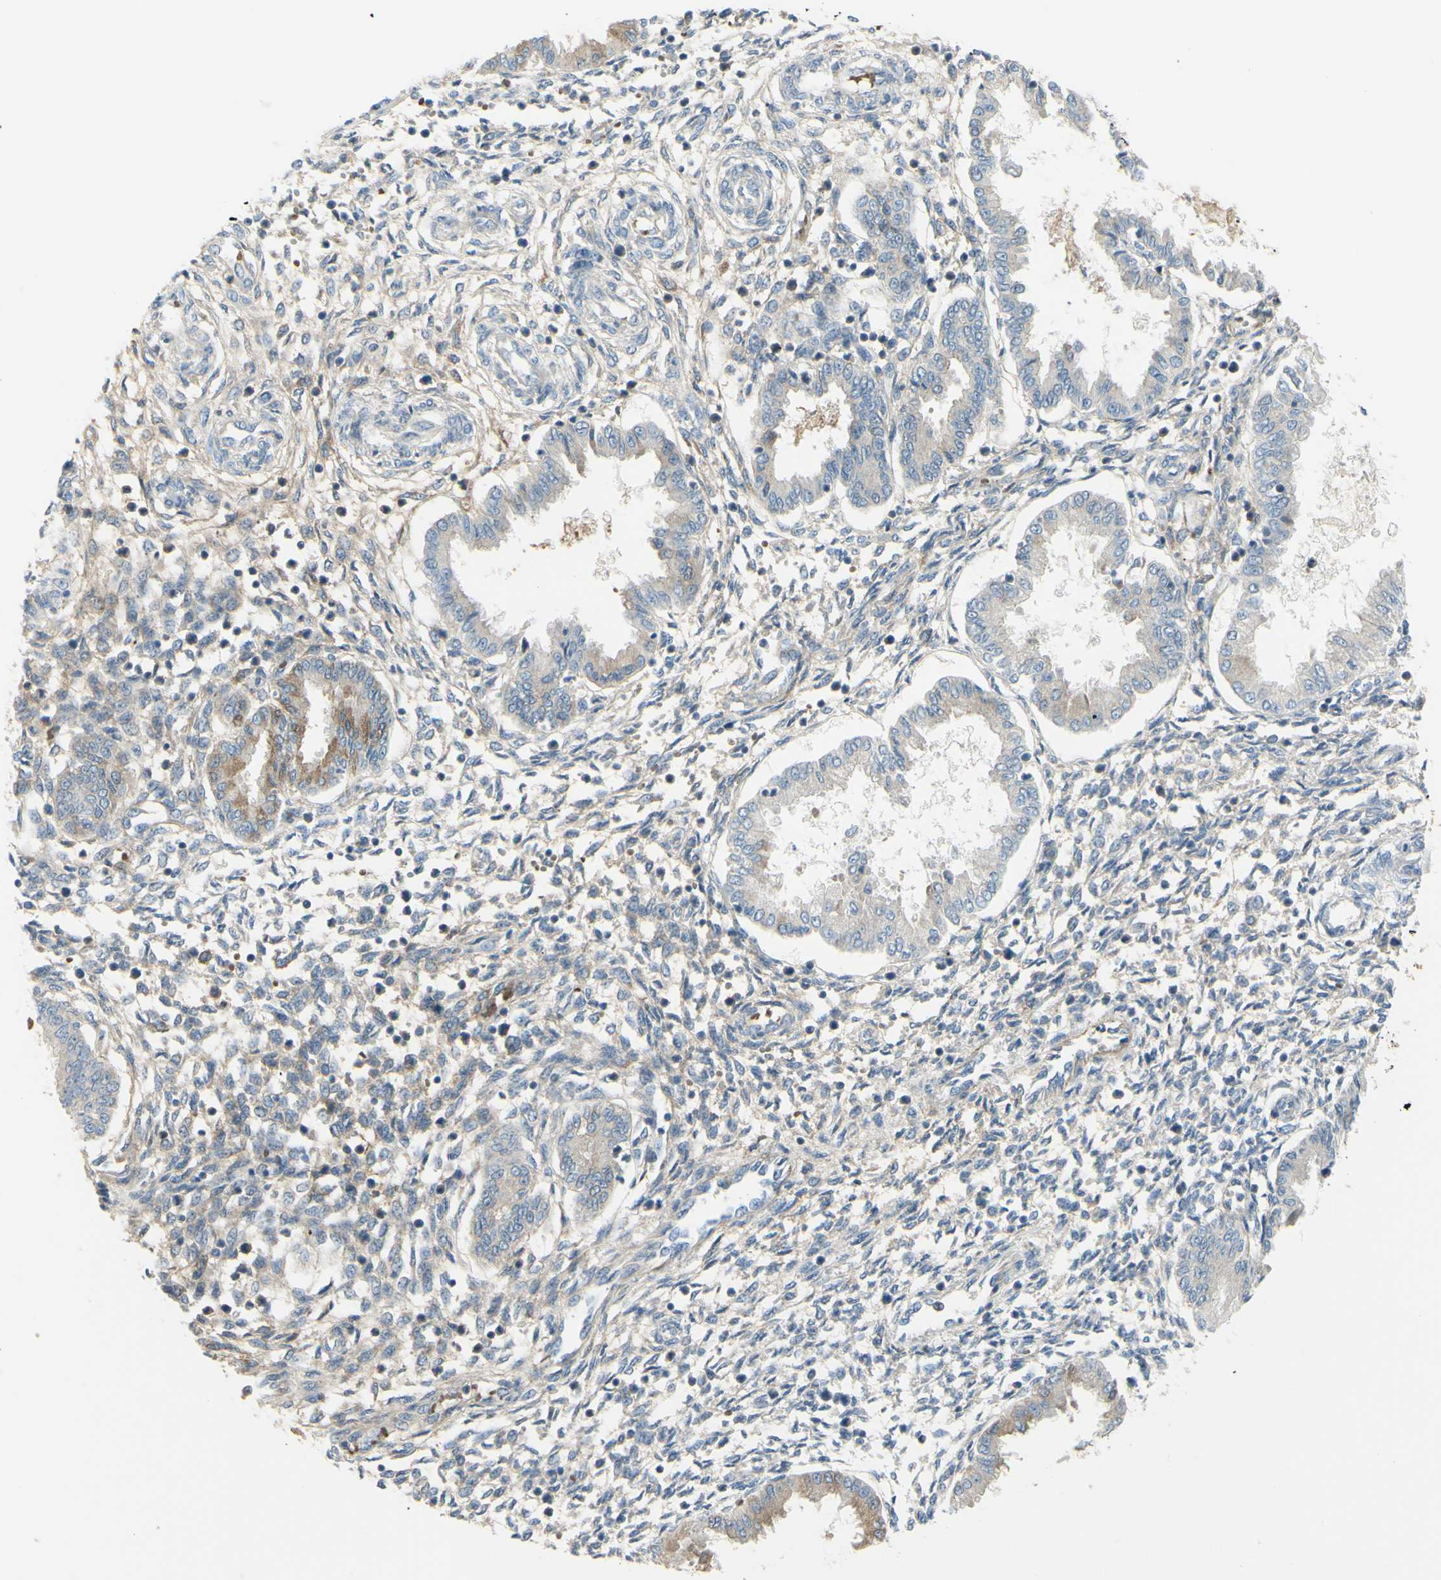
{"staining": {"intensity": "weak", "quantity": "25%-75%", "location": "cytoplasmic/membranous"}, "tissue": "endometrium", "cell_type": "Cells in endometrial stroma", "image_type": "normal", "snomed": [{"axis": "morphology", "description": "Normal tissue, NOS"}, {"axis": "topography", "description": "Endometrium"}], "caption": "This micrograph reveals immunohistochemistry staining of benign human endometrium, with low weak cytoplasmic/membranous positivity in about 25%-75% of cells in endometrial stroma.", "gene": "NCBP2L", "patient": {"sex": "female", "age": 33}}